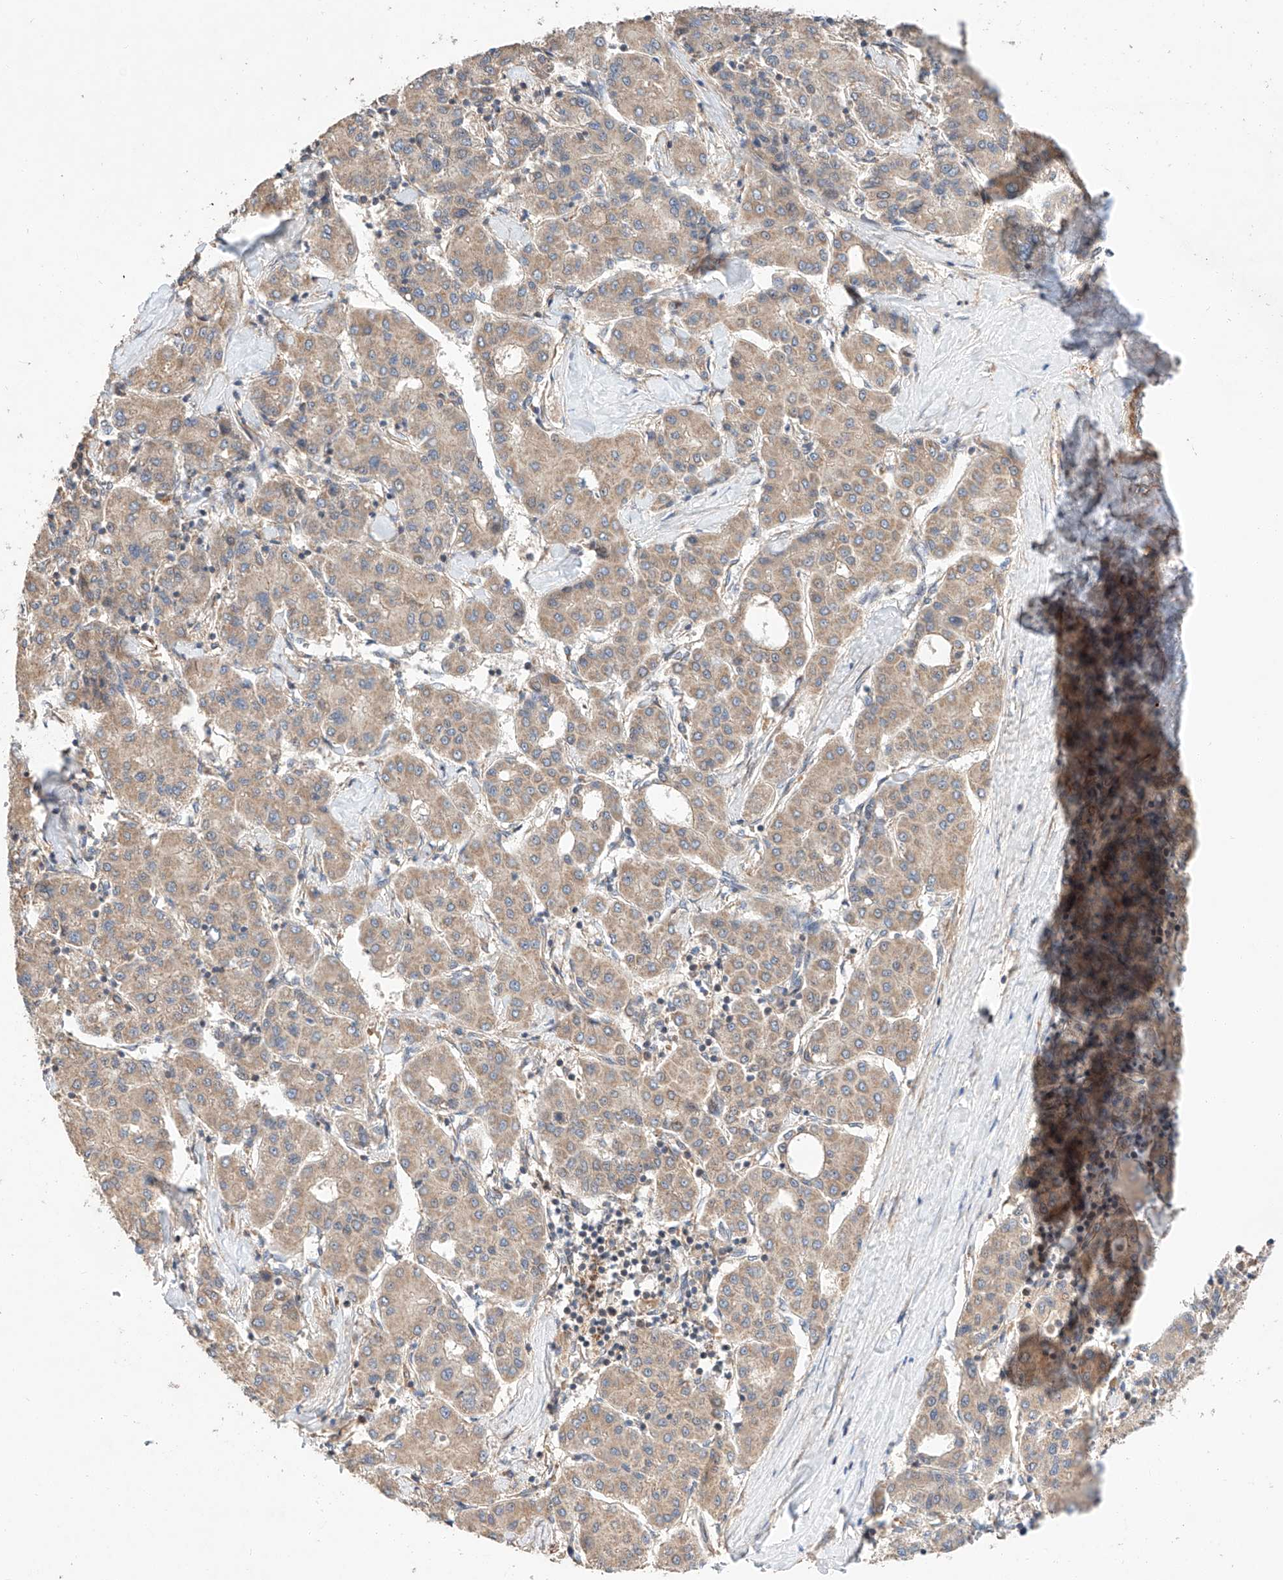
{"staining": {"intensity": "weak", "quantity": ">75%", "location": "cytoplasmic/membranous"}, "tissue": "liver cancer", "cell_type": "Tumor cells", "image_type": "cancer", "snomed": [{"axis": "morphology", "description": "Carcinoma, Hepatocellular, NOS"}, {"axis": "topography", "description": "Liver"}], "caption": "Immunohistochemistry histopathology image of neoplastic tissue: human liver cancer (hepatocellular carcinoma) stained using immunohistochemistry displays low levels of weak protein expression localized specifically in the cytoplasmic/membranous of tumor cells, appearing as a cytoplasmic/membranous brown color.", "gene": "RAB23", "patient": {"sex": "male", "age": 65}}